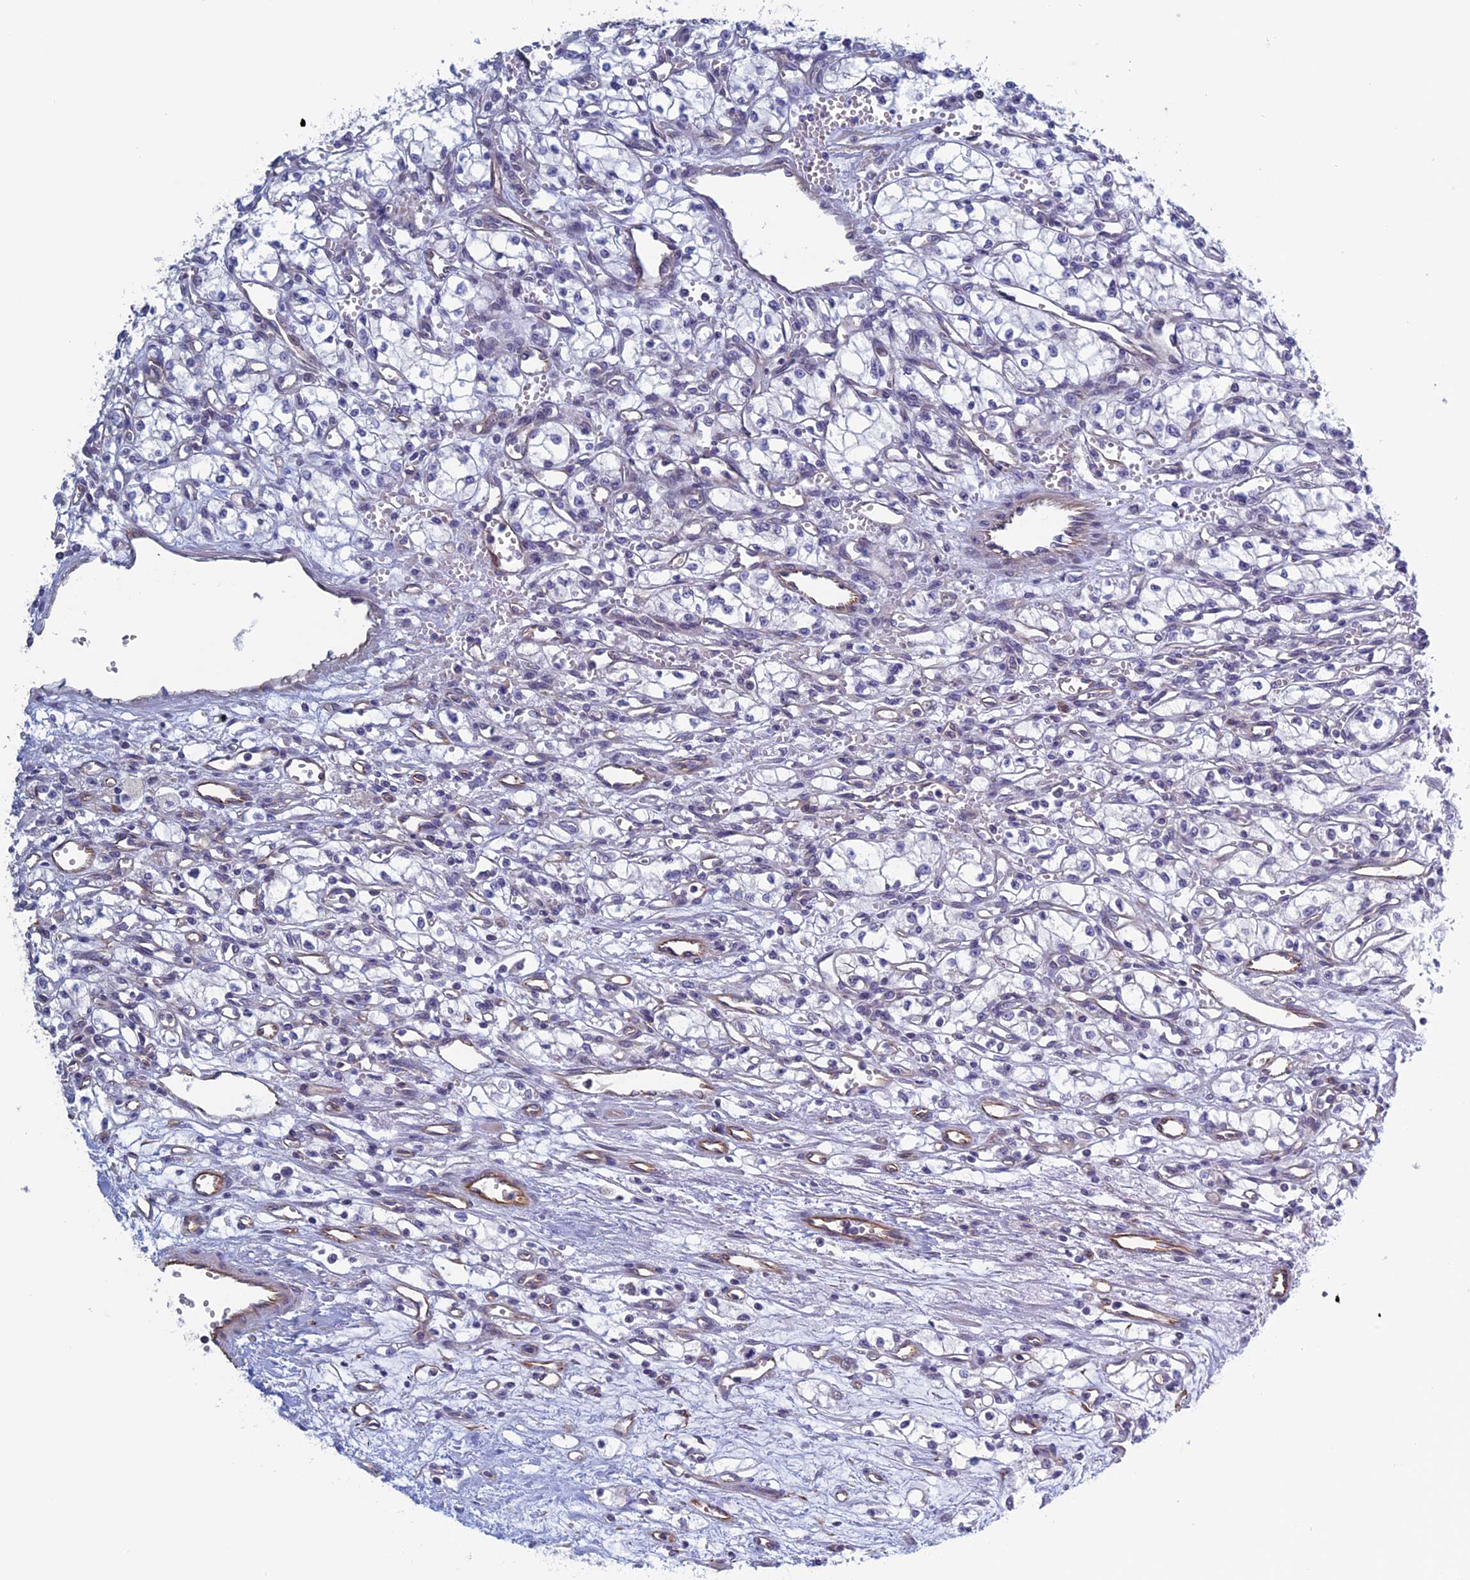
{"staining": {"intensity": "negative", "quantity": "none", "location": "none"}, "tissue": "renal cancer", "cell_type": "Tumor cells", "image_type": "cancer", "snomed": [{"axis": "morphology", "description": "Normal tissue, NOS"}, {"axis": "morphology", "description": "Adenocarcinoma, NOS"}, {"axis": "topography", "description": "Kidney"}], "caption": "There is no significant positivity in tumor cells of adenocarcinoma (renal).", "gene": "BCL2L10", "patient": {"sex": "male", "age": 59}}